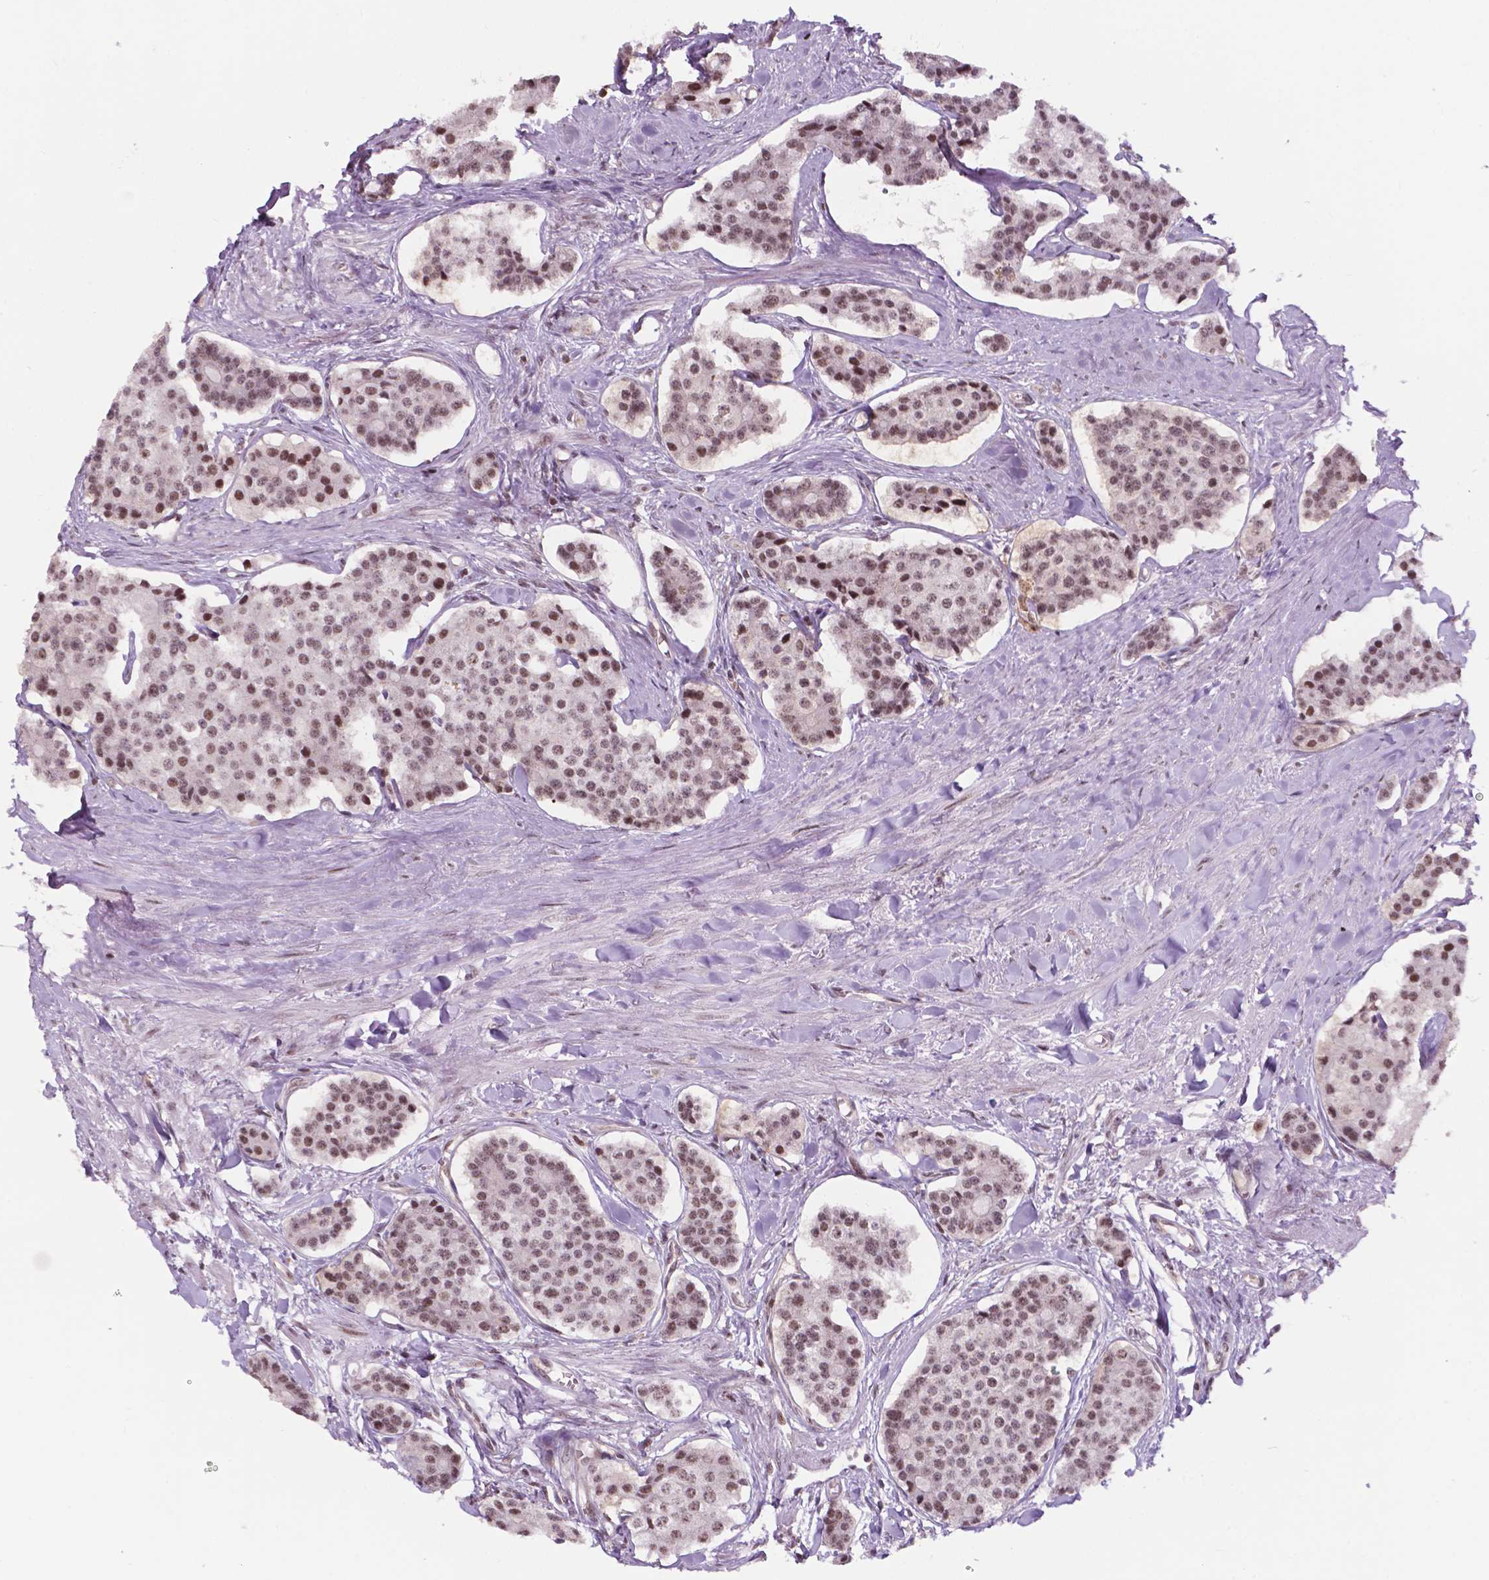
{"staining": {"intensity": "moderate", "quantity": ">75%", "location": "nuclear"}, "tissue": "carcinoid", "cell_type": "Tumor cells", "image_type": "cancer", "snomed": [{"axis": "morphology", "description": "Carcinoid, malignant, NOS"}, {"axis": "topography", "description": "Small intestine"}], "caption": "IHC (DAB) staining of carcinoid (malignant) shows moderate nuclear protein positivity in about >75% of tumor cells.", "gene": "PER2", "patient": {"sex": "female", "age": 65}}